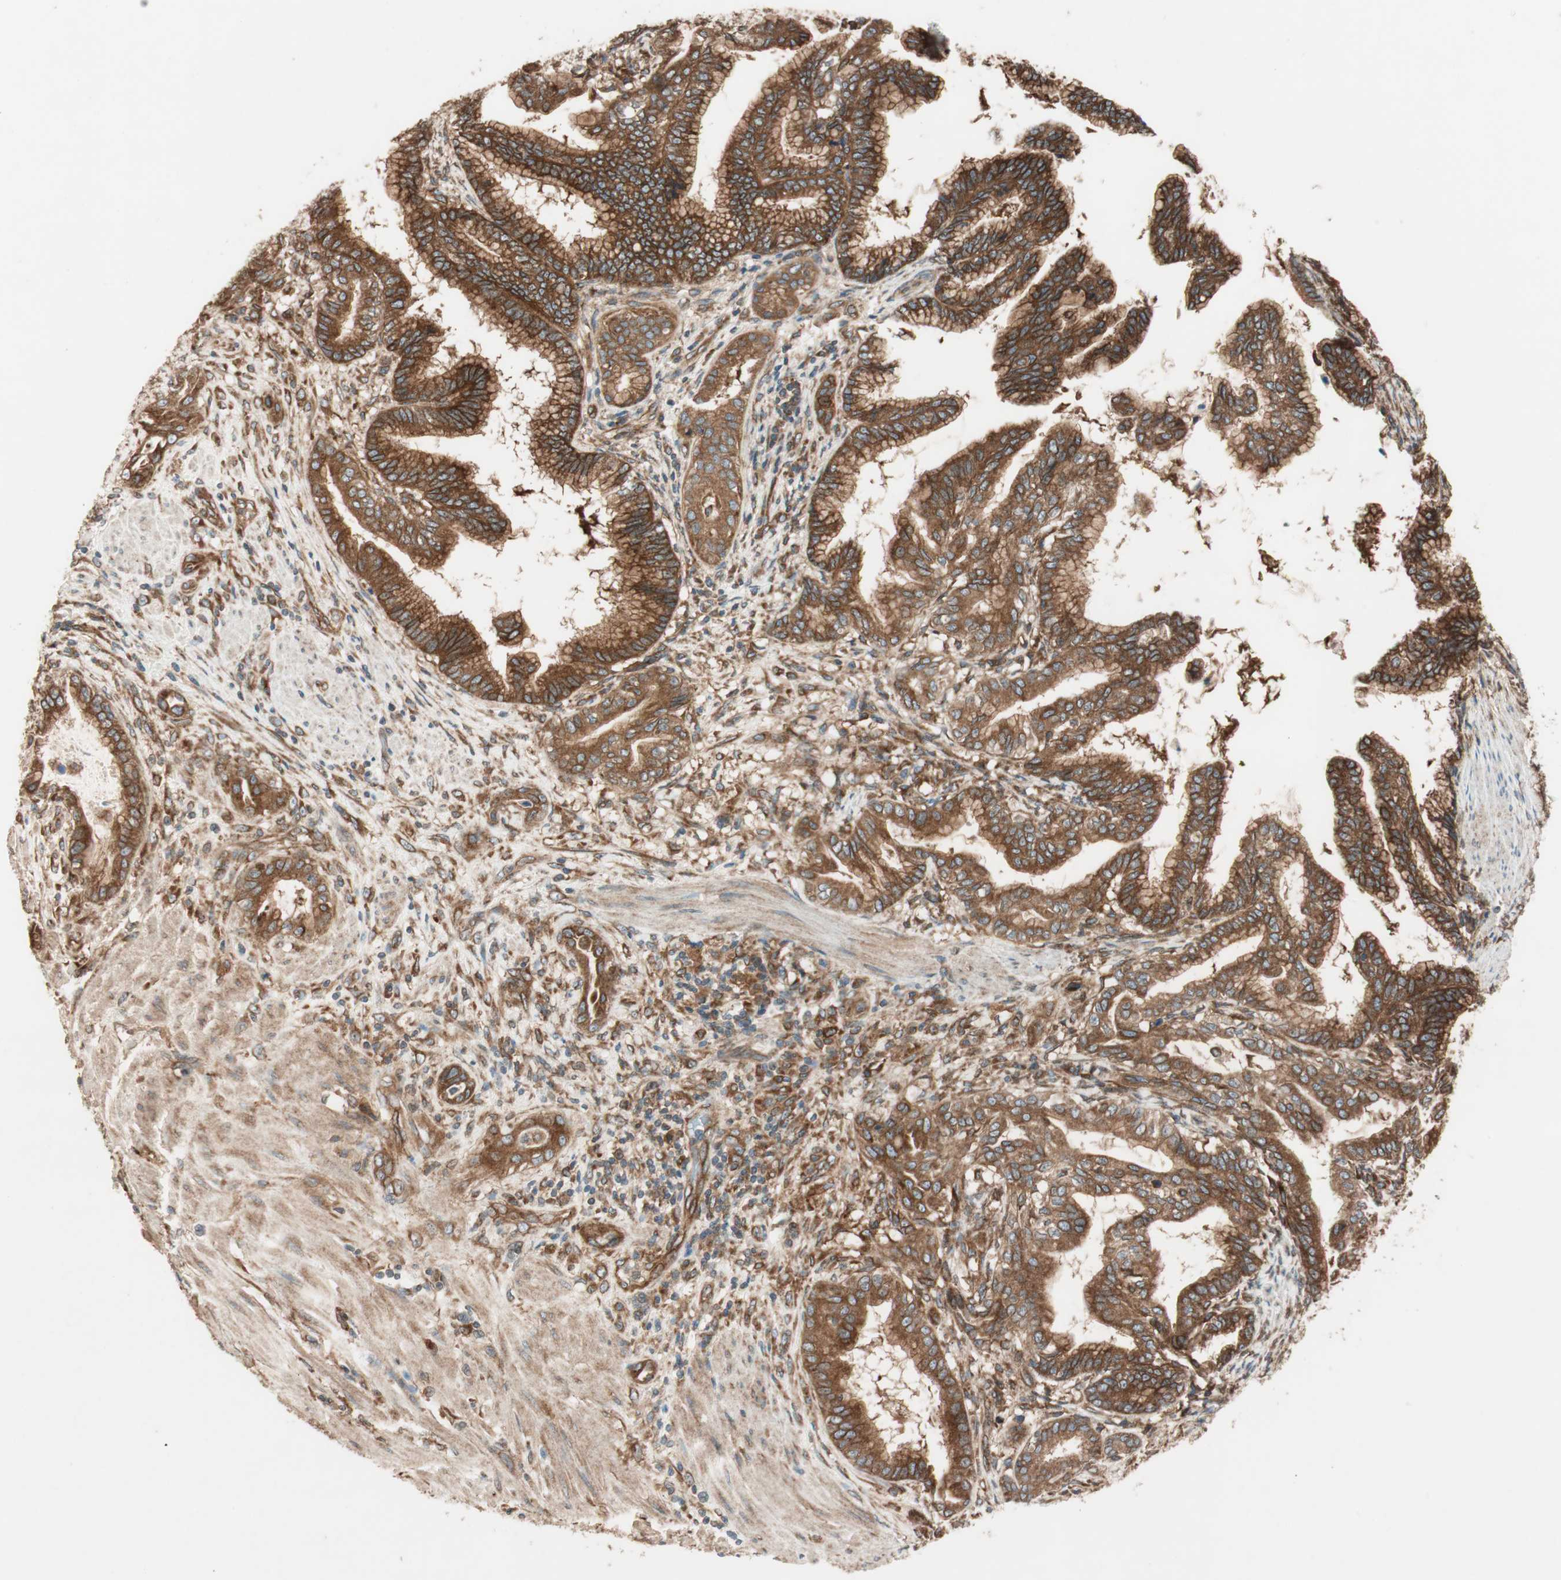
{"staining": {"intensity": "strong", "quantity": ">75%", "location": "cytoplasmic/membranous"}, "tissue": "pancreatic cancer", "cell_type": "Tumor cells", "image_type": "cancer", "snomed": [{"axis": "morphology", "description": "Adenocarcinoma, NOS"}, {"axis": "topography", "description": "Pancreas"}], "caption": "IHC histopathology image of neoplastic tissue: human pancreatic cancer stained using immunohistochemistry (IHC) displays high levels of strong protein expression localized specifically in the cytoplasmic/membranous of tumor cells, appearing as a cytoplasmic/membranous brown color.", "gene": "RAB5A", "patient": {"sex": "female", "age": 64}}